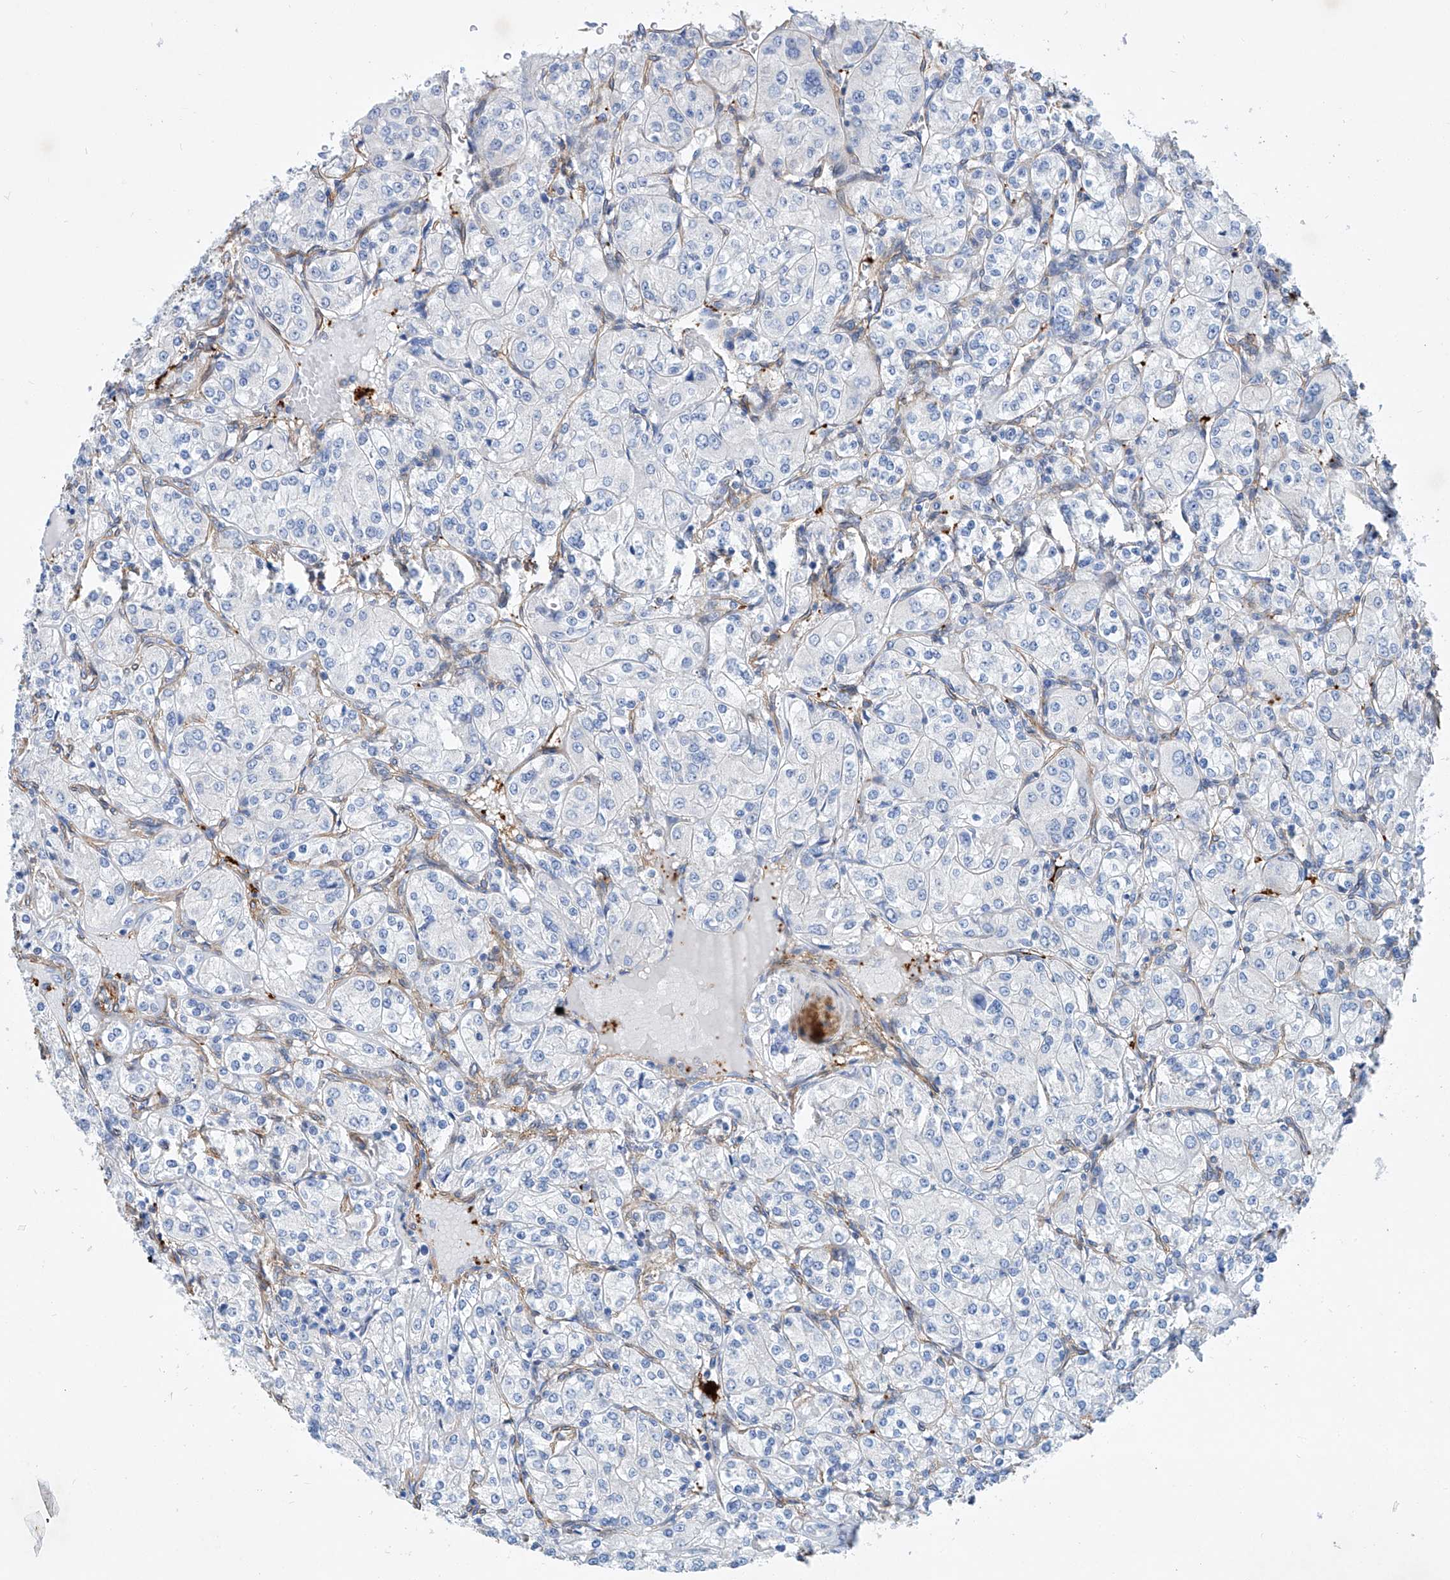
{"staining": {"intensity": "negative", "quantity": "none", "location": "none"}, "tissue": "renal cancer", "cell_type": "Tumor cells", "image_type": "cancer", "snomed": [{"axis": "morphology", "description": "Adenocarcinoma, NOS"}, {"axis": "topography", "description": "Kidney"}], "caption": "A histopathology image of renal cancer (adenocarcinoma) stained for a protein demonstrates no brown staining in tumor cells. (DAB (3,3'-diaminobenzidine) IHC with hematoxylin counter stain).", "gene": "TAS2R60", "patient": {"sex": "male", "age": 77}}